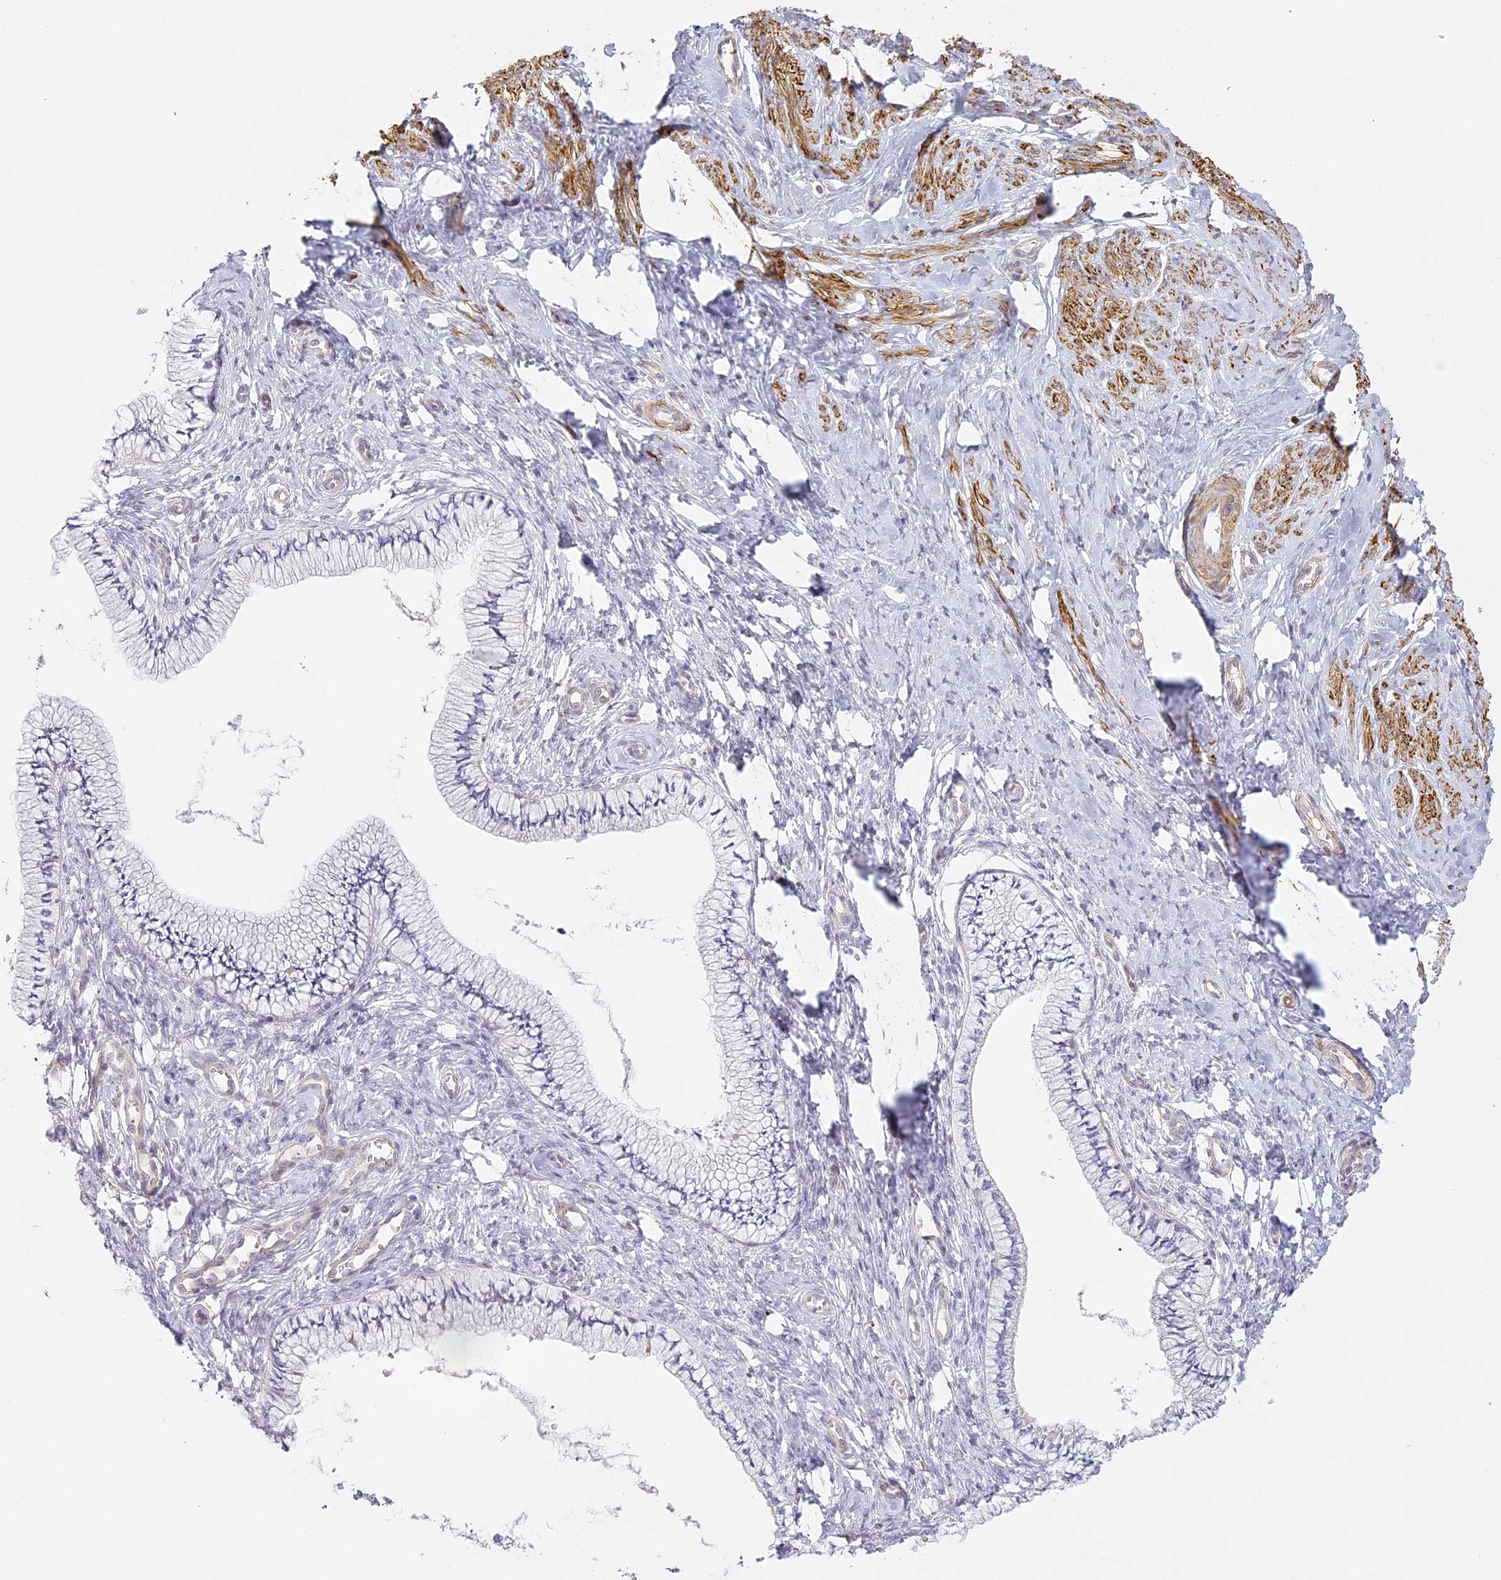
{"staining": {"intensity": "negative", "quantity": "none", "location": "none"}, "tissue": "cervix", "cell_type": "Glandular cells", "image_type": "normal", "snomed": [{"axis": "morphology", "description": "Normal tissue, NOS"}, {"axis": "topography", "description": "Cervix"}], "caption": "Immunohistochemistry photomicrograph of unremarkable cervix stained for a protein (brown), which shows no expression in glandular cells.", "gene": "MED28", "patient": {"sex": "female", "age": 36}}